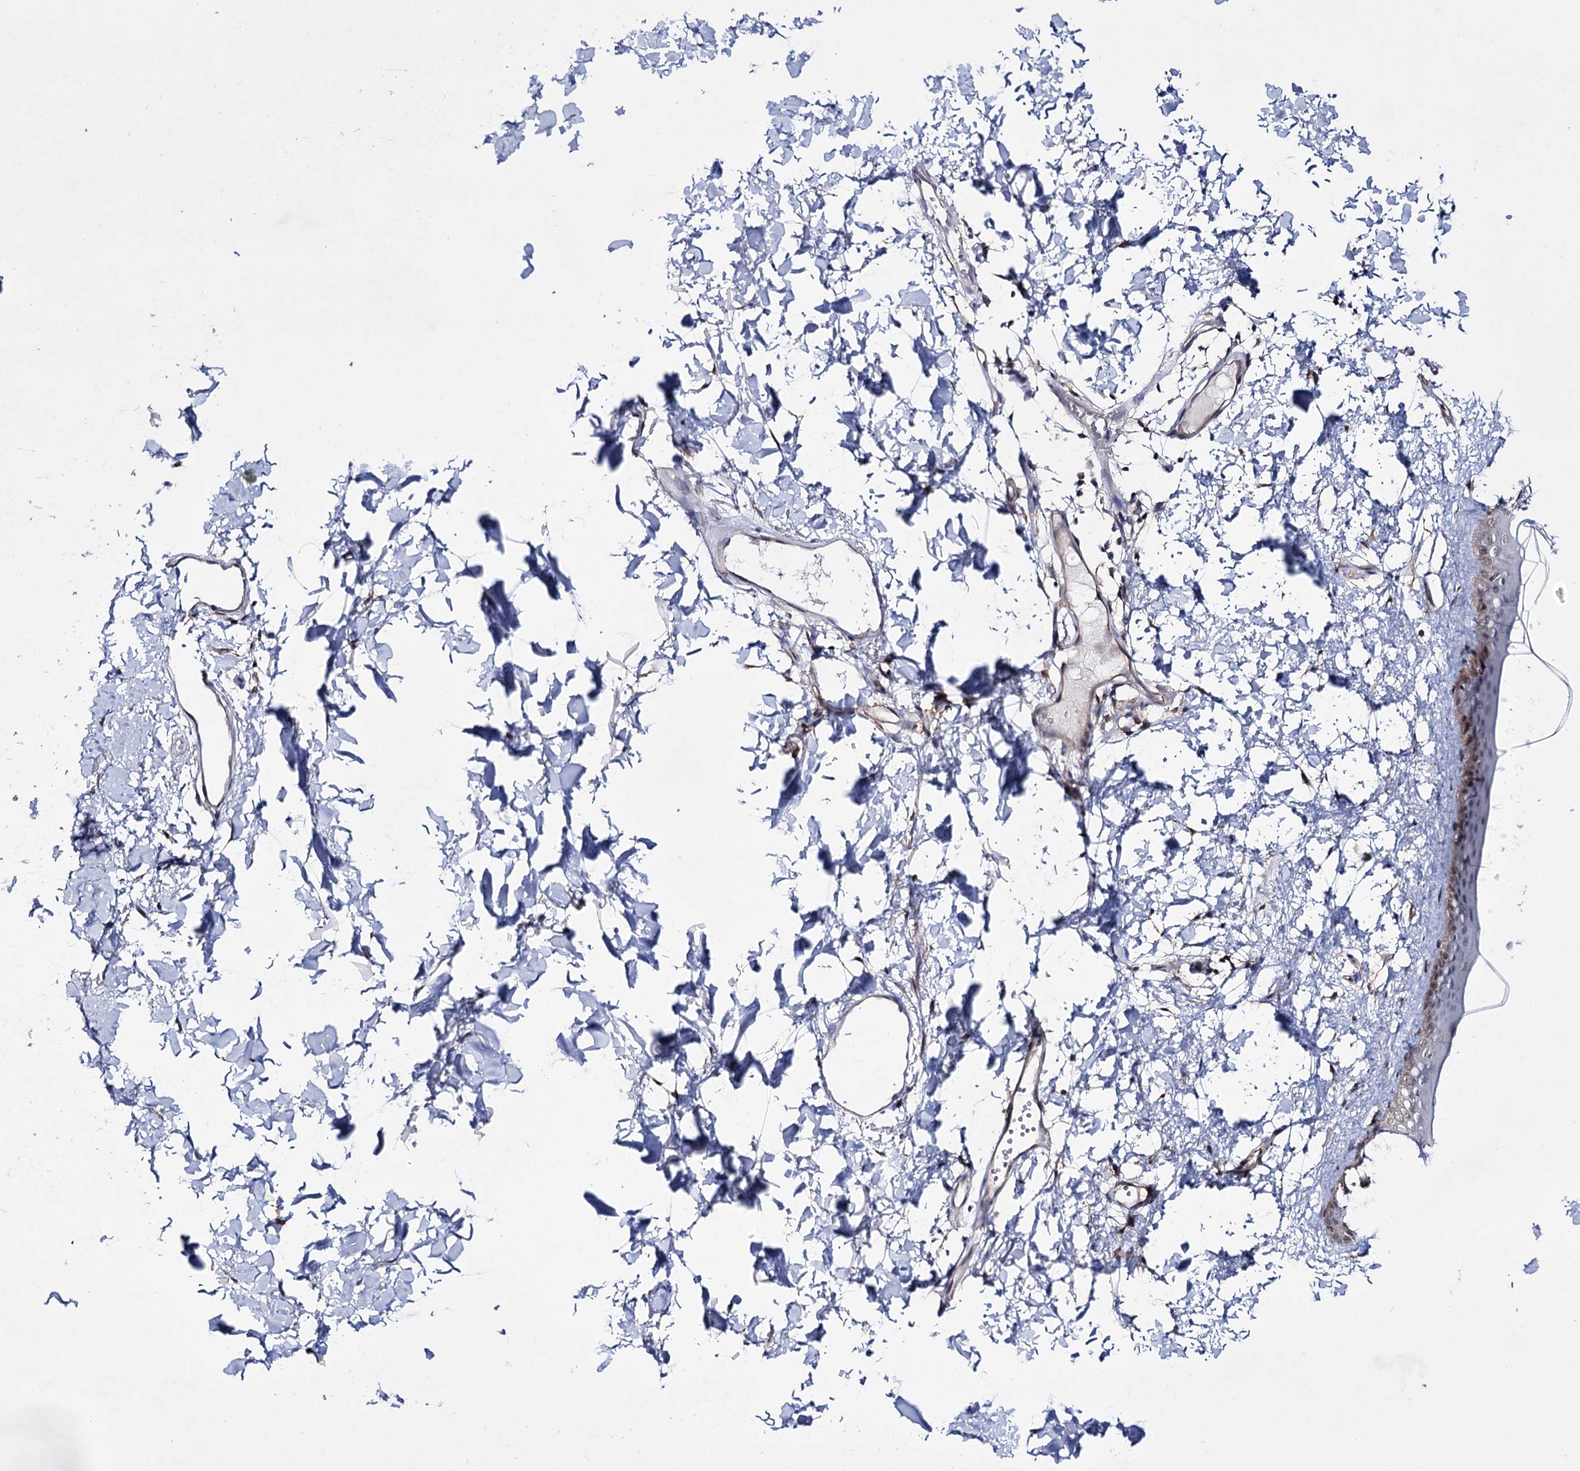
{"staining": {"intensity": "moderate", "quantity": "25%-75%", "location": "cytoplasmic/membranous,nuclear"}, "tissue": "skin", "cell_type": "Fibroblasts", "image_type": "normal", "snomed": [{"axis": "morphology", "description": "Normal tissue, NOS"}, {"axis": "topography", "description": "Skin"}], "caption": "A high-resolution photomicrograph shows immunohistochemistry (IHC) staining of unremarkable skin, which demonstrates moderate cytoplasmic/membranous,nuclear staining in approximately 25%-75% of fibroblasts.", "gene": "PTER", "patient": {"sex": "female", "age": 58}}